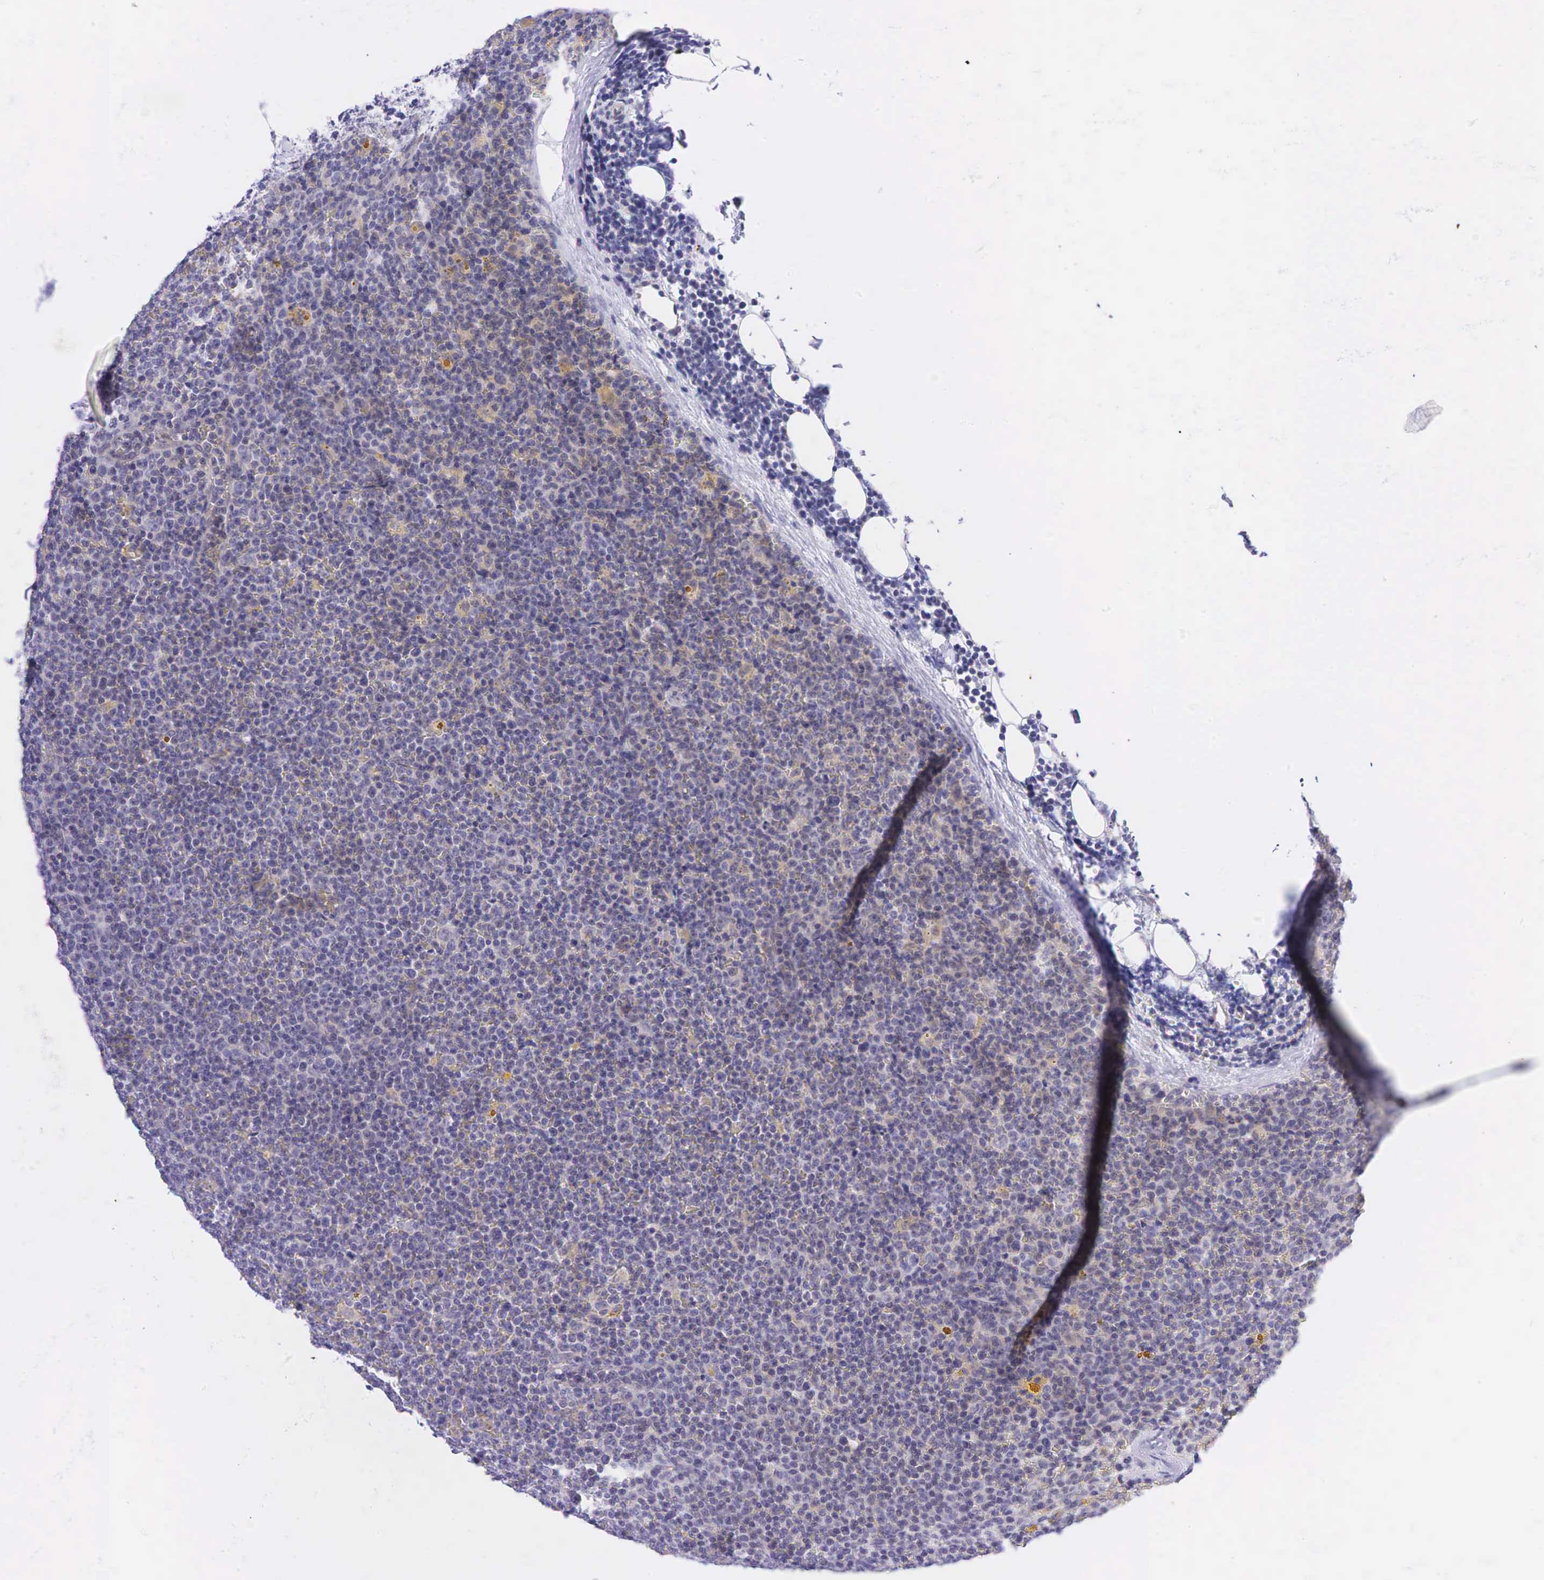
{"staining": {"intensity": "negative", "quantity": "none", "location": "none"}, "tissue": "lymphoma", "cell_type": "Tumor cells", "image_type": "cancer", "snomed": [{"axis": "morphology", "description": "Malignant lymphoma, non-Hodgkin's type, Low grade"}, {"axis": "topography", "description": "Lymph node"}], "caption": "Human malignant lymphoma, non-Hodgkin's type (low-grade) stained for a protein using immunohistochemistry reveals no expression in tumor cells.", "gene": "AR", "patient": {"sex": "male", "age": 50}}